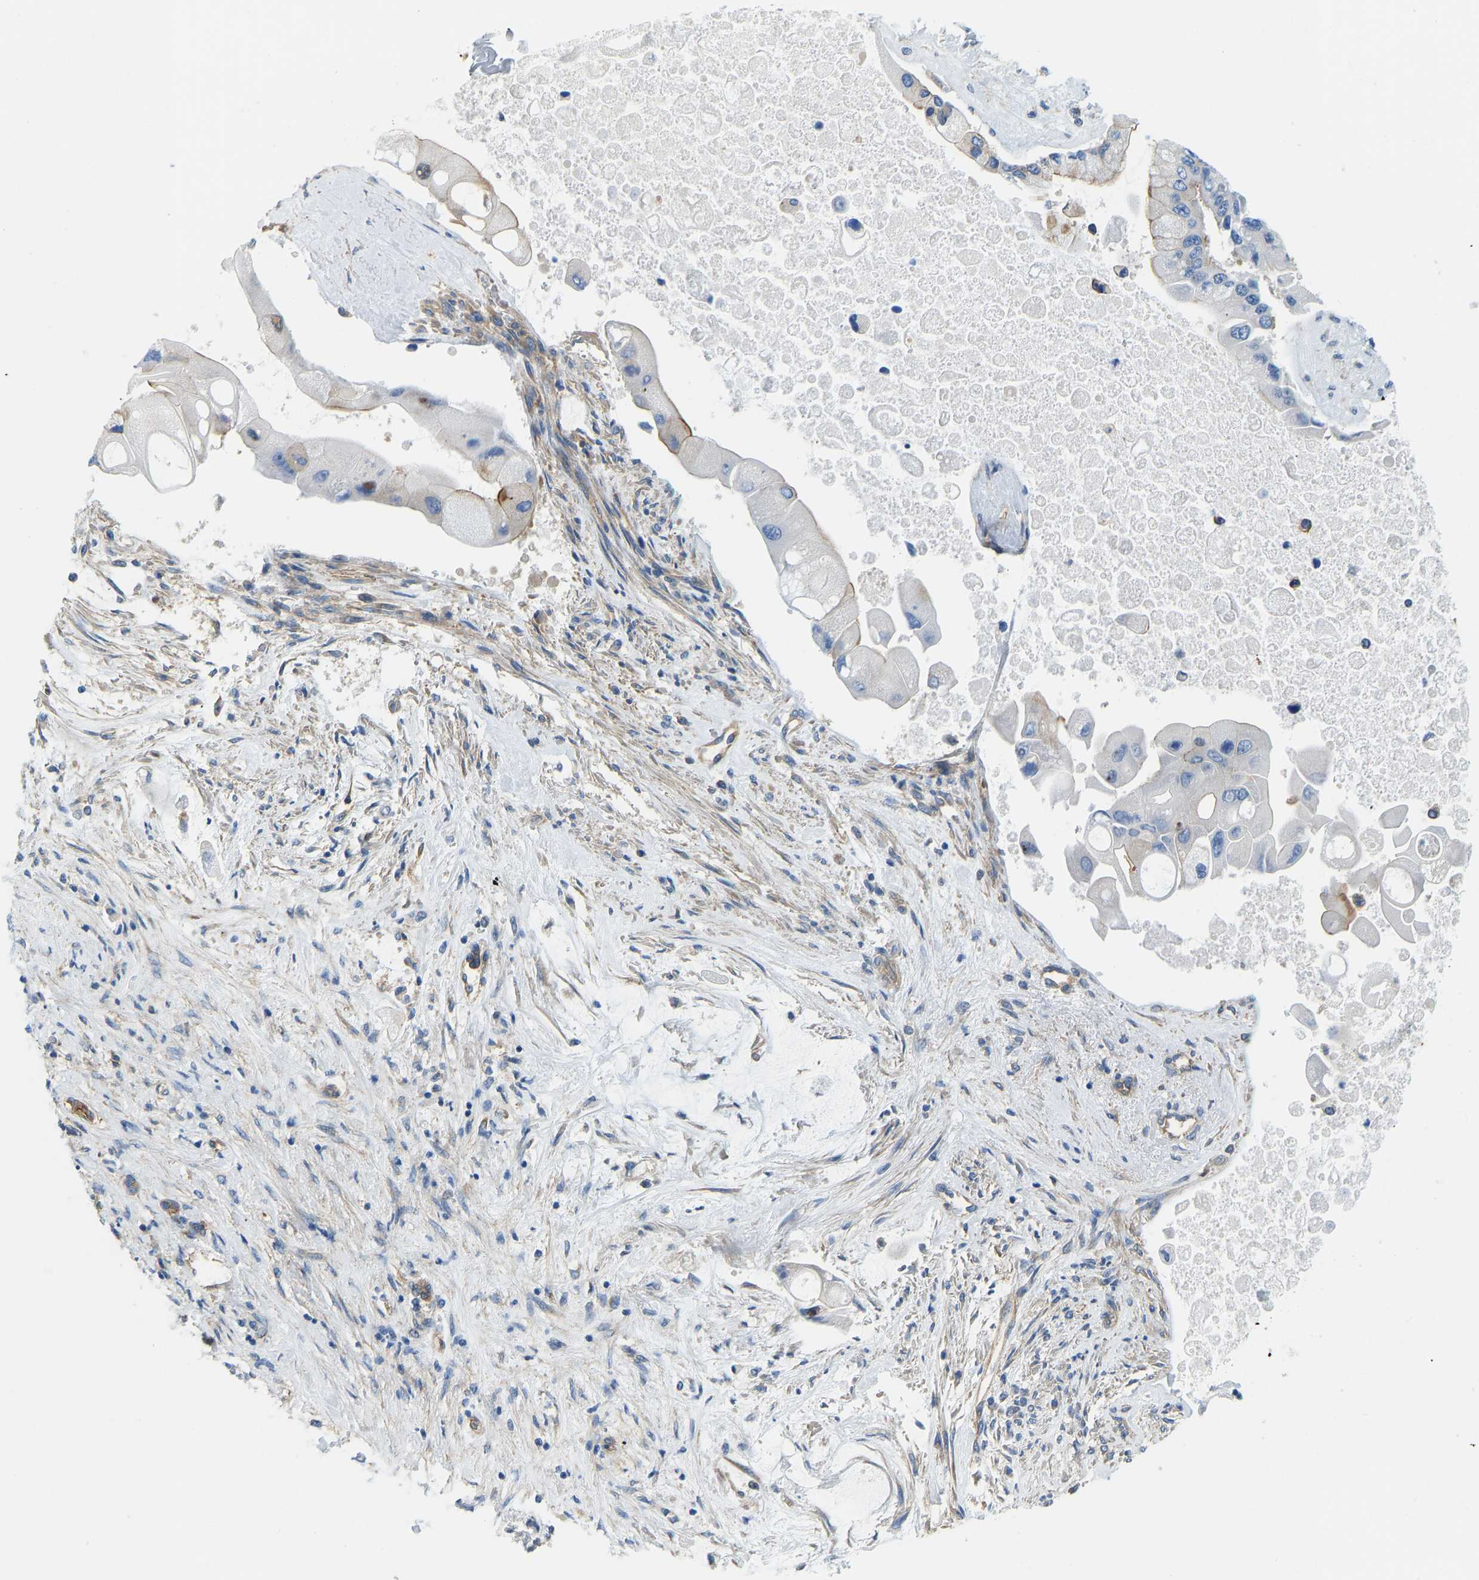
{"staining": {"intensity": "moderate", "quantity": "25%-75%", "location": "cytoplasmic/membranous"}, "tissue": "liver cancer", "cell_type": "Tumor cells", "image_type": "cancer", "snomed": [{"axis": "morphology", "description": "Cholangiocarcinoma"}, {"axis": "topography", "description": "Liver"}], "caption": "Immunohistochemical staining of human liver cancer (cholangiocarcinoma) displays medium levels of moderate cytoplasmic/membranous protein staining in approximately 25%-75% of tumor cells. Using DAB (brown) and hematoxylin (blue) stains, captured at high magnification using brightfield microscopy.", "gene": "CHAD", "patient": {"sex": "male", "age": 50}}